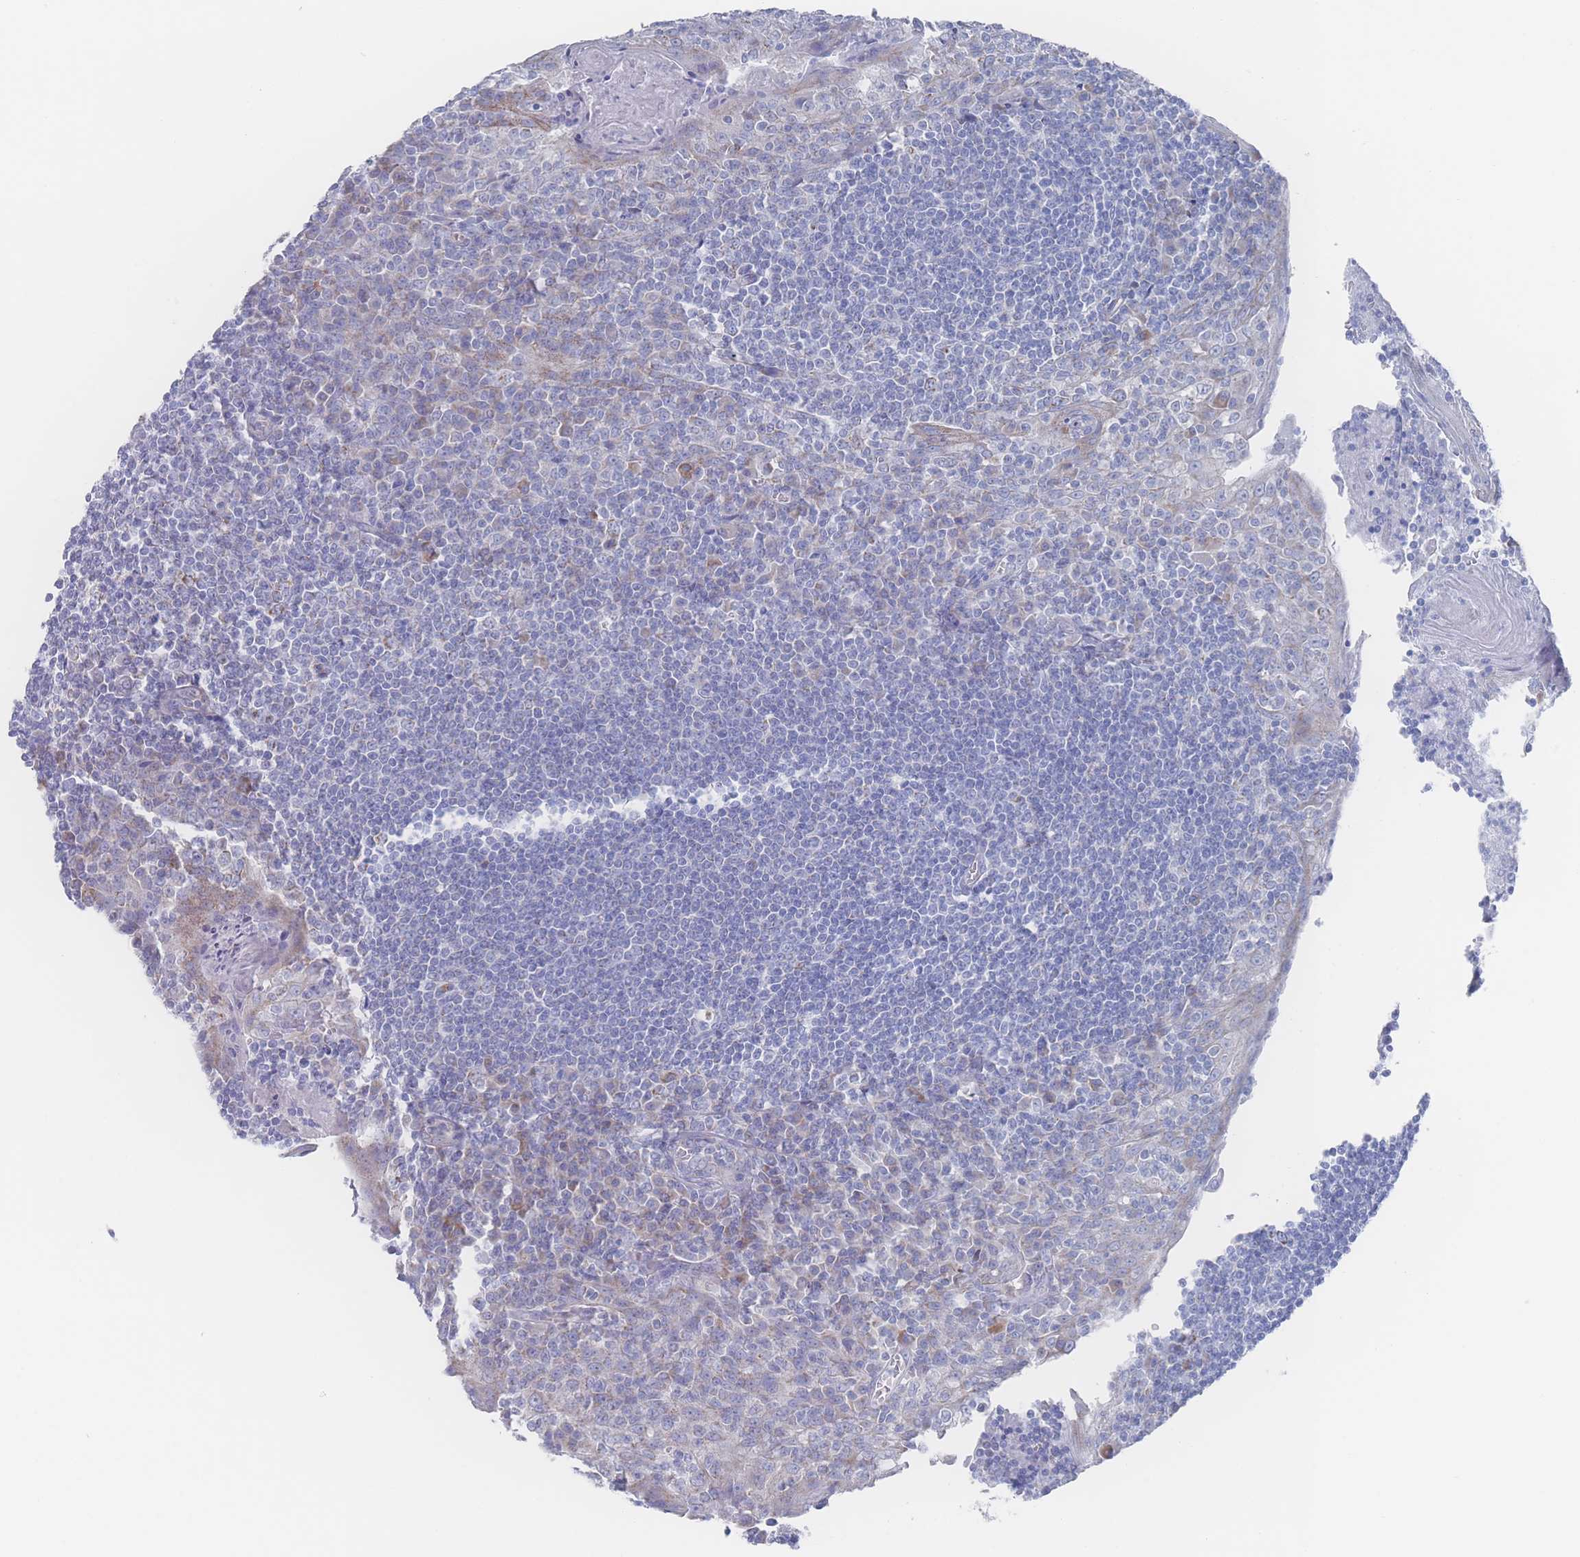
{"staining": {"intensity": "weak", "quantity": "<25%", "location": "cytoplasmic/membranous"}, "tissue": "tonsil", "cell_type": "Germinal center cells", "image_type": "normal", "snomed": [{"axis": "morphology", "description": "Normal tissue, NOS"}, {"axis": "topography", "description": "Tonsil"}], "caption": "There is no significant positivity in germinal center cells of tonsil. (IHC, brightfield microscopy, high magnification).", "gene": "SNPH", "patient": {"sex": "male", "age": 27}}